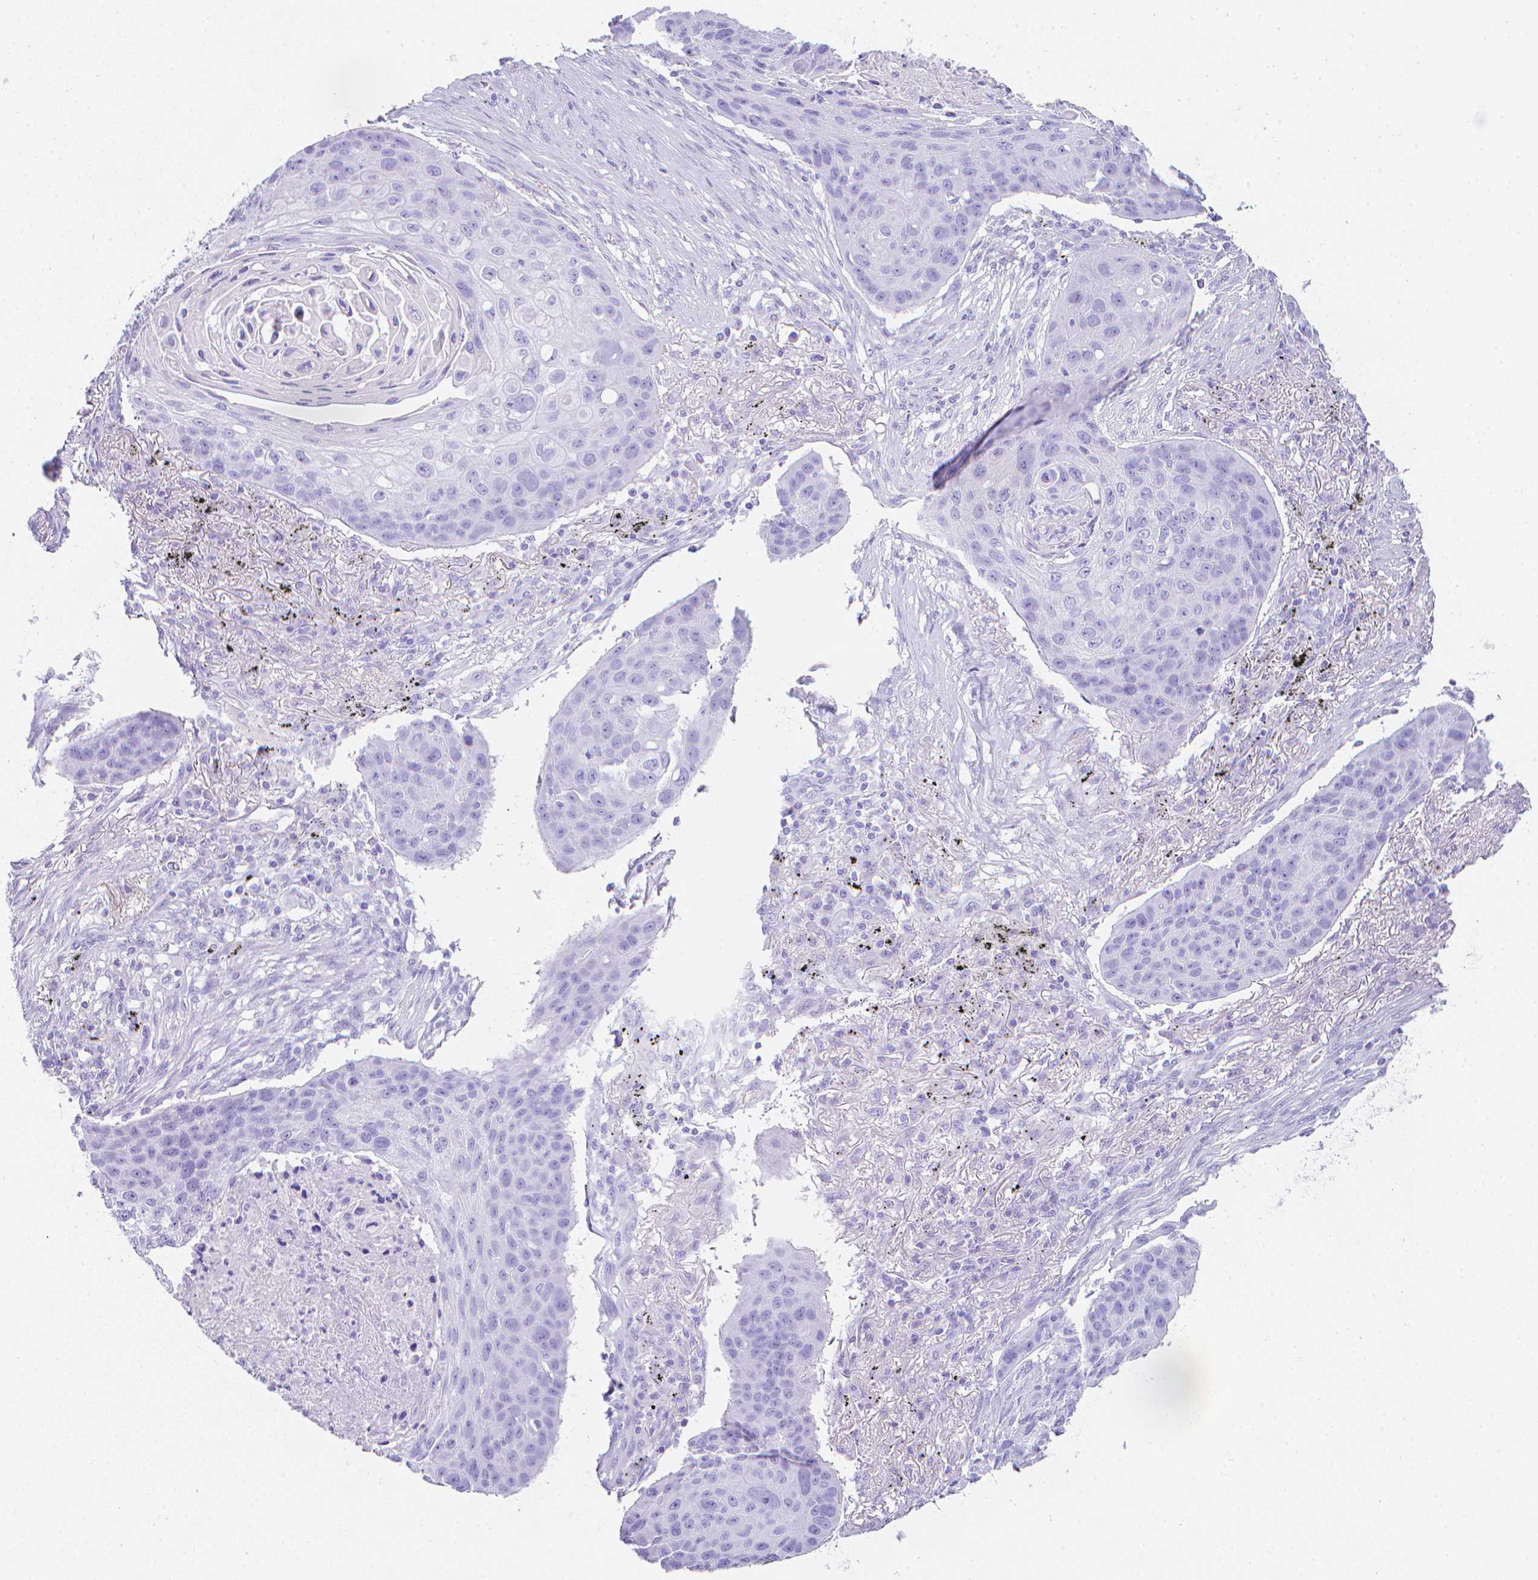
{"staining": {"intensity": "negative", "quantity": "none", "location": "none"}, "tissue": "lung cancer", "cell_type": "Tumor cells", "image_type": "cancer", "snomed": [{"axis": "morphology", "description": "Squamous cell carcinoma, NOS"}, {"axis": "topography", "description": "Lung"}], "caption": "The immunohistochemistry (IHC) photomicrograph has no significant expression in tumor cells of lung squamous cell carcinoma tissue. (Brightfield microscopy of DAB immunohistochemistry at high magnification).", "gene": "LGALS4", "patient": {"sex": "female", "age": 63}}